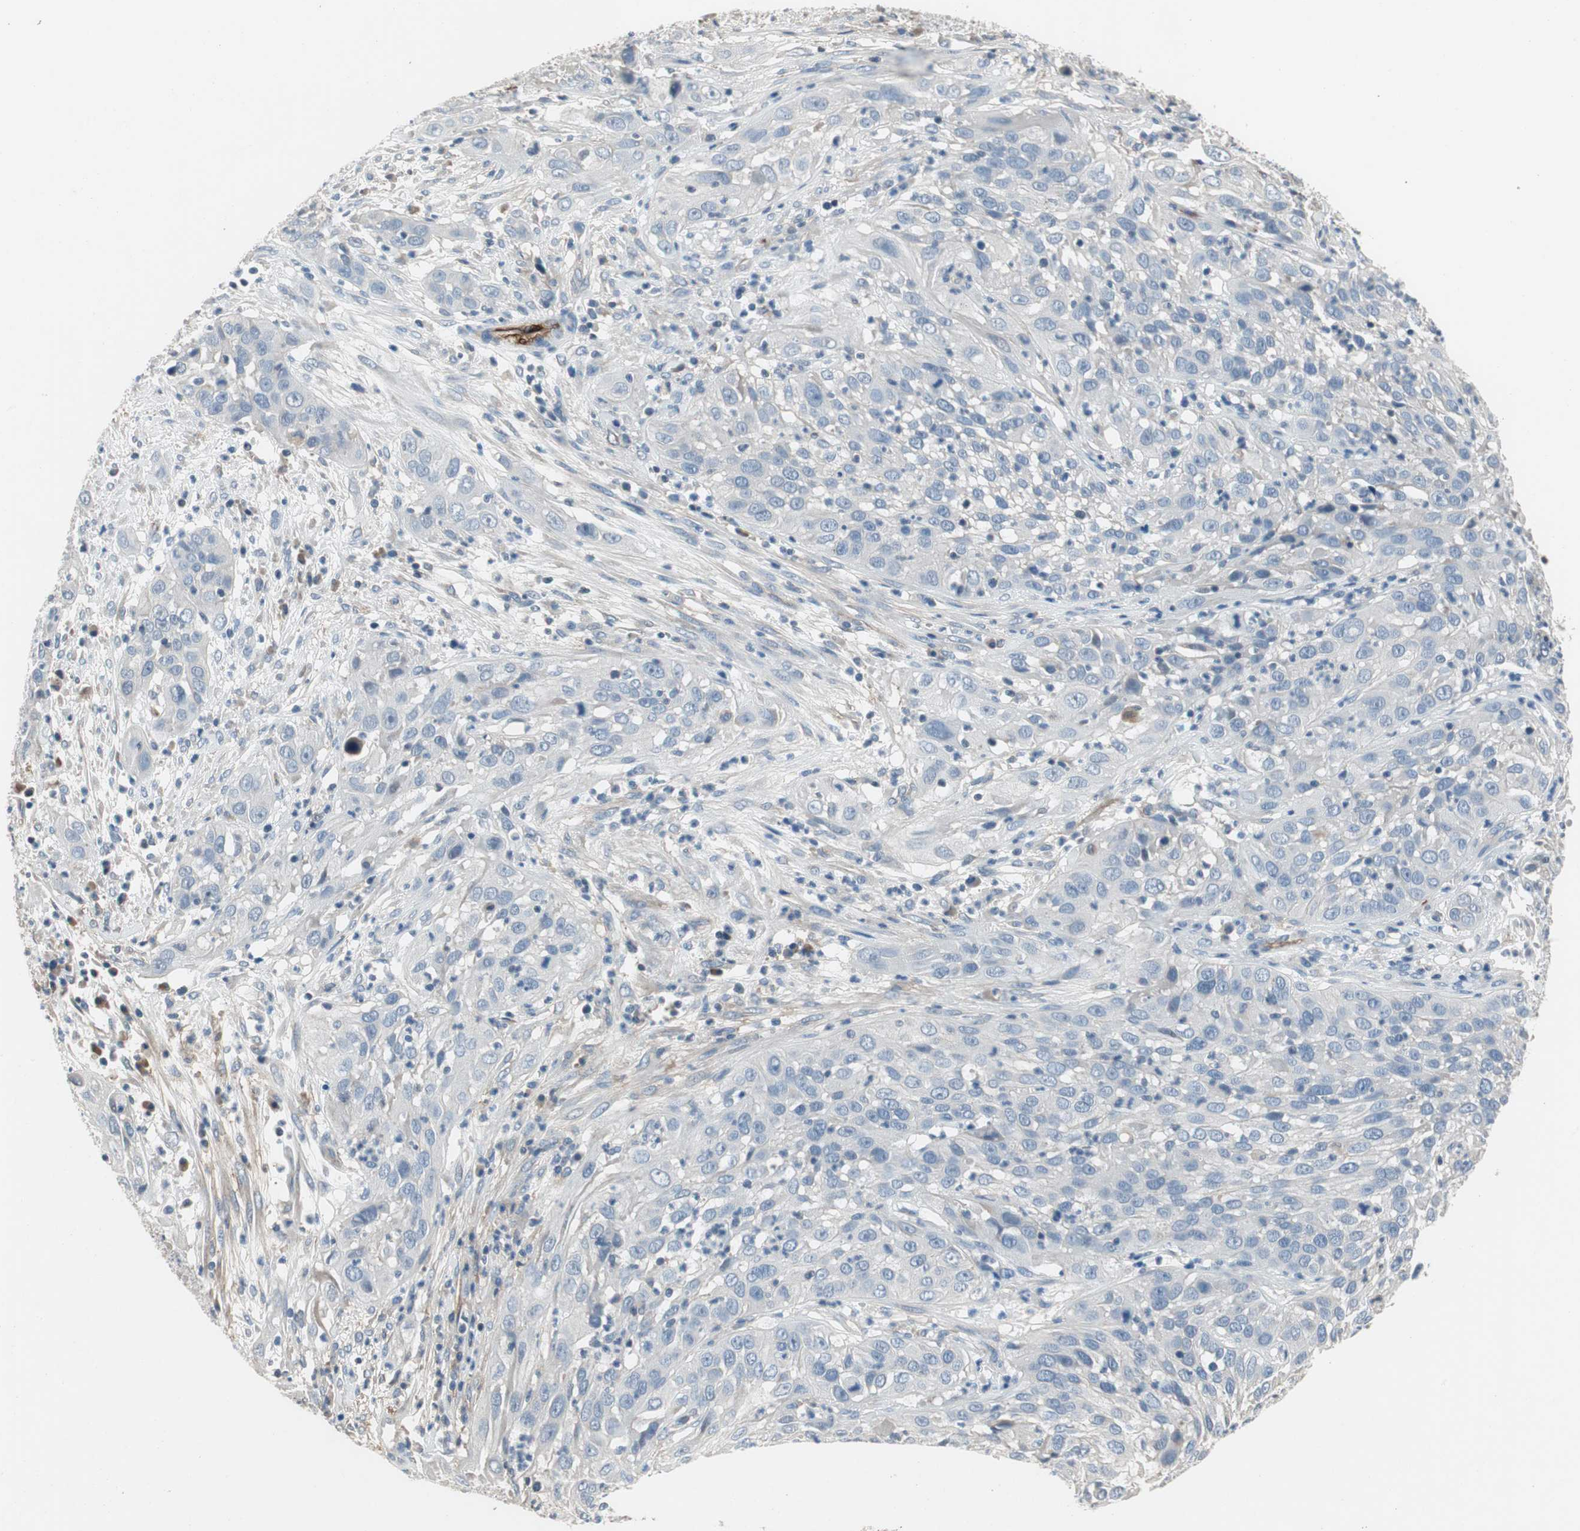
{"staining": {"intensity": "negative", "quantity": "none", "location": "none"}, "tissue": "cervical cancer", "cell_type": "Tumor cells", "image_type": "cancer", "snomed": [{"axis": "morphology", "description": "Squamous cell carcinoma, NOS"}, {"axis": "topography", "description": "Cervix"}], "caption": "A high-resolution histopathology image shows immunohistochemistry staining of cervical cancer, which exhibits no significant positivity in tumor cells.", "gene": "ALPL", "patient": {"sex": "female", "age": 32}}